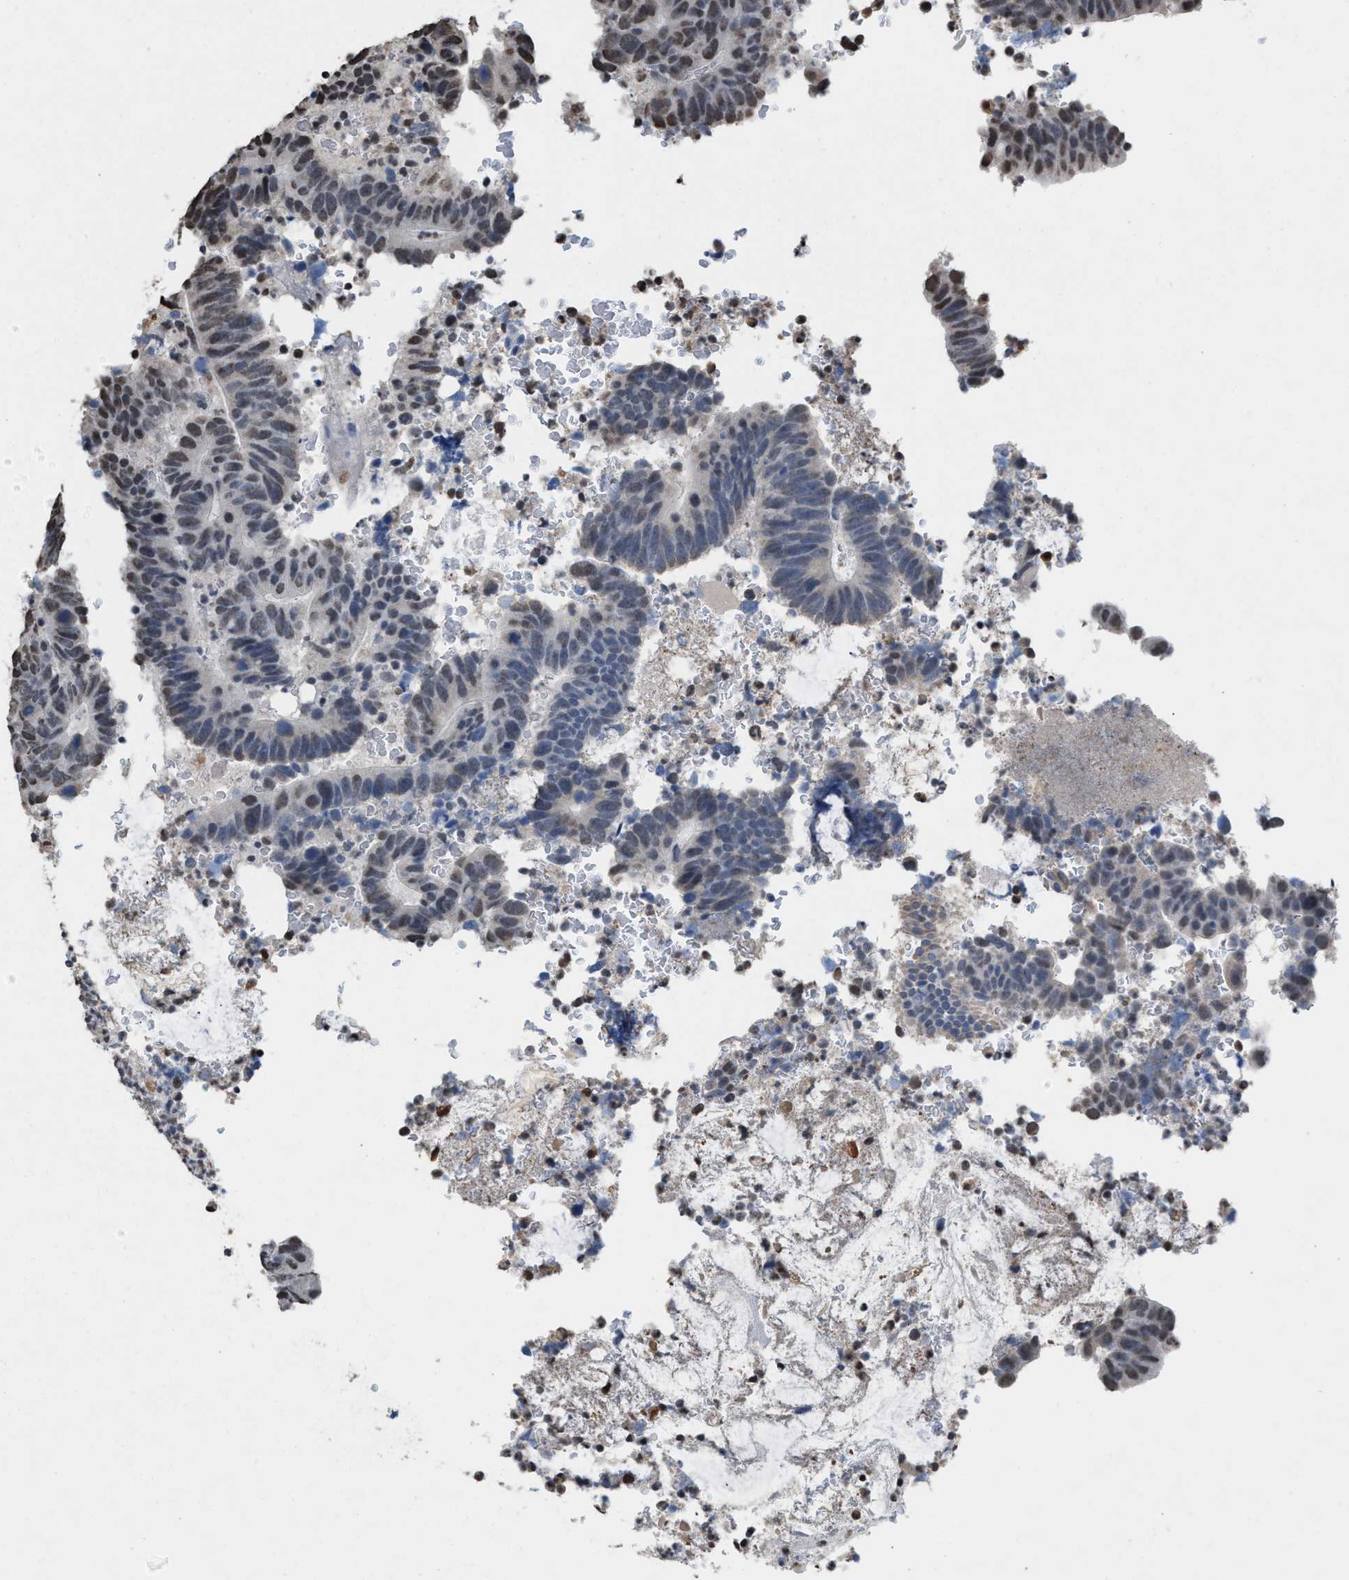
{"staining": {"intensity": "weak", "quantity": "<25%", "location": "nuclear"}, "tissue": "colorectal cancer", "cell_type": "Tumor cells", "image_type": "cancer", "snomed": [{"axis": "morphology", "description": "Adenocarcinoma, NOS"}, {"axis": "topography", "description": "Colon"}], "caption": "Human colorectal cancer stained for a protein using immunohistochemistry reveals no staining in tumor cells.", "gene": "NUP88", "patient": {"sex": "male", "age": 56}}